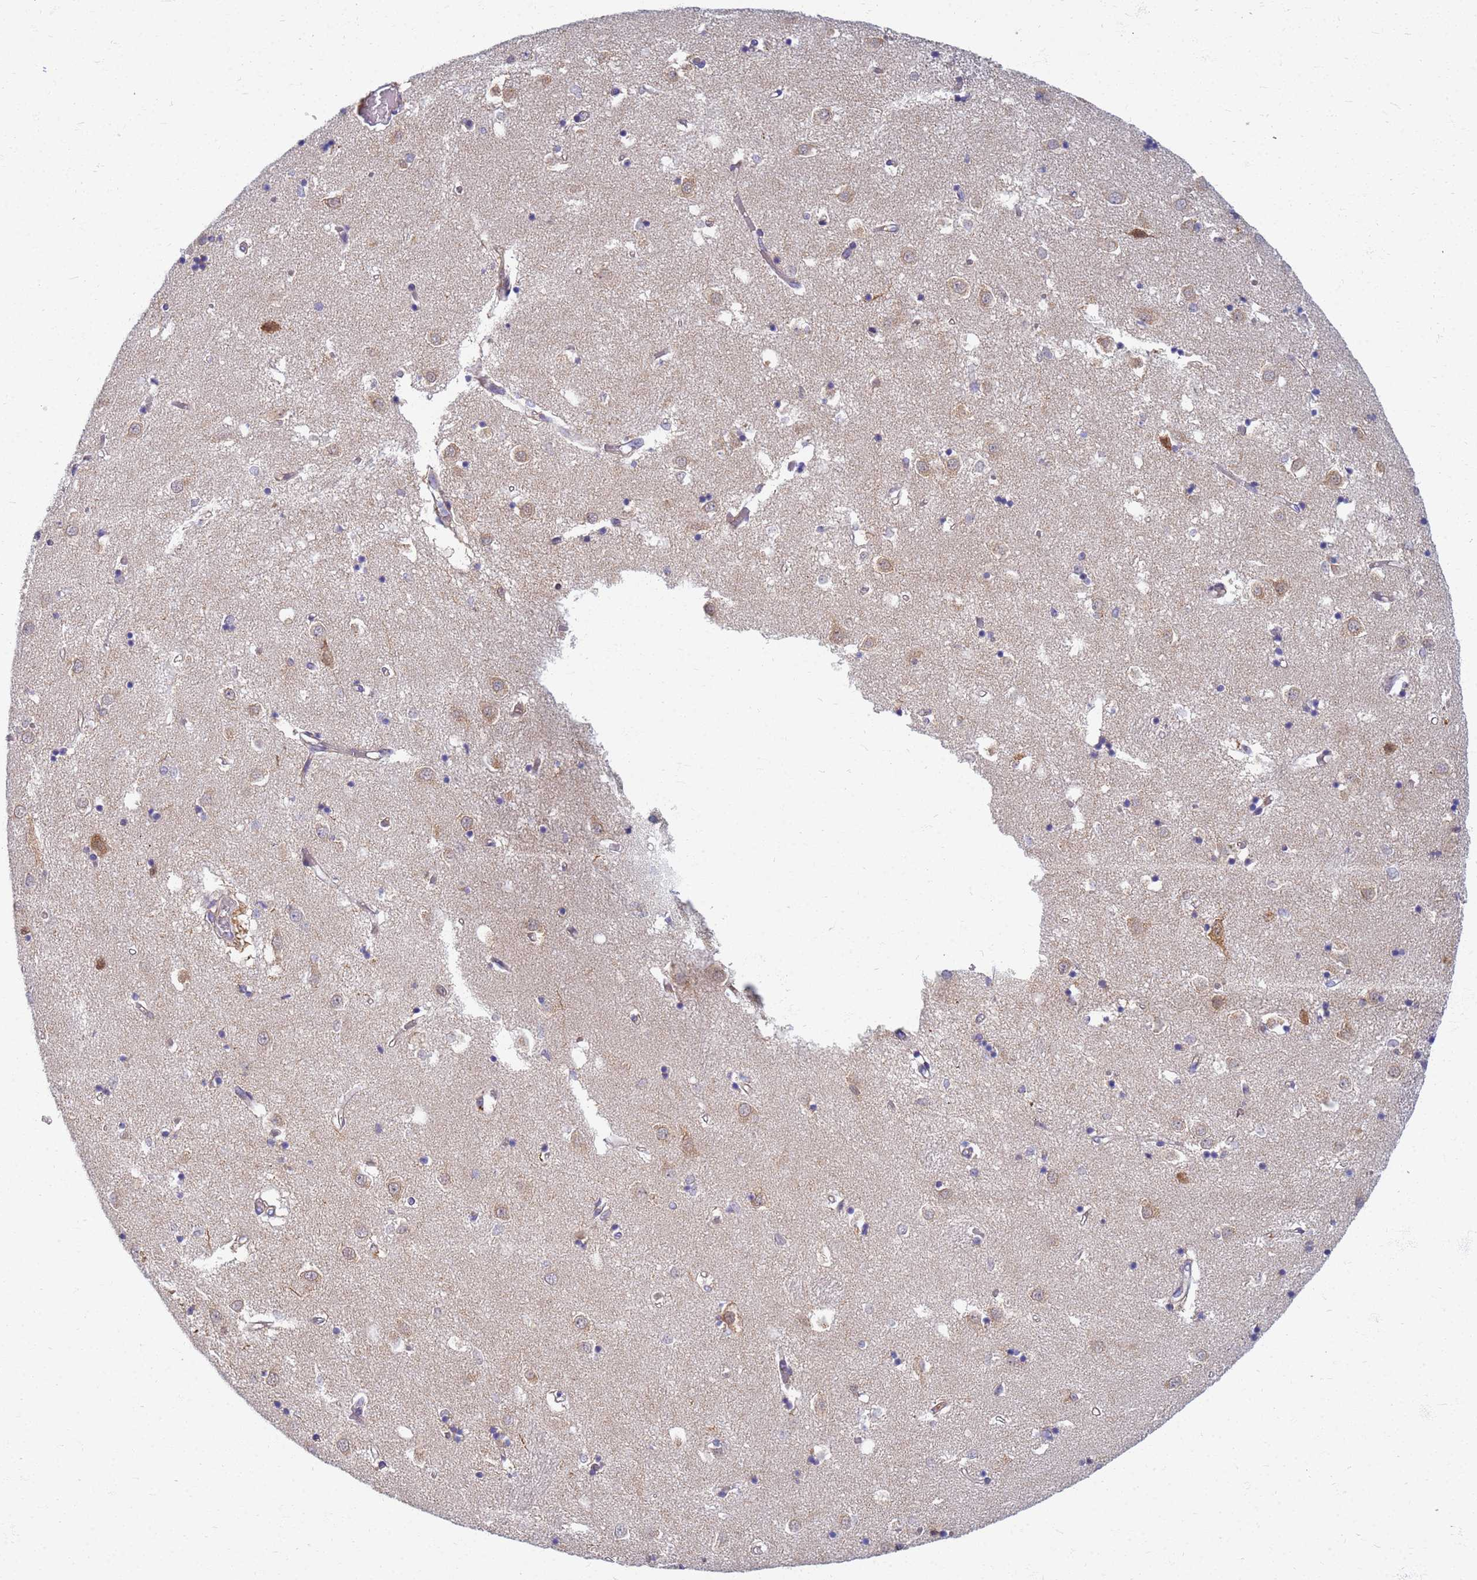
{"staining": {"intensity": "negative", "quantity": "none", "location": "none"}, "tissue": "caudate", "cell_type": "Glial cells", "image_type": "normal", "snomed": [{"axis": "morphology", "description": "Normal tissue, NOS"}, {"axis": "topography", "description": "Lateral ventricle wall"}], "caption": "Immunohistochemistry (IHC) histopathology image of normal caudate stained for a protein (brown), which displays no expression in glial cells.", "gene": "EEA1", "patient": {"sex": "male", "age": 70}}